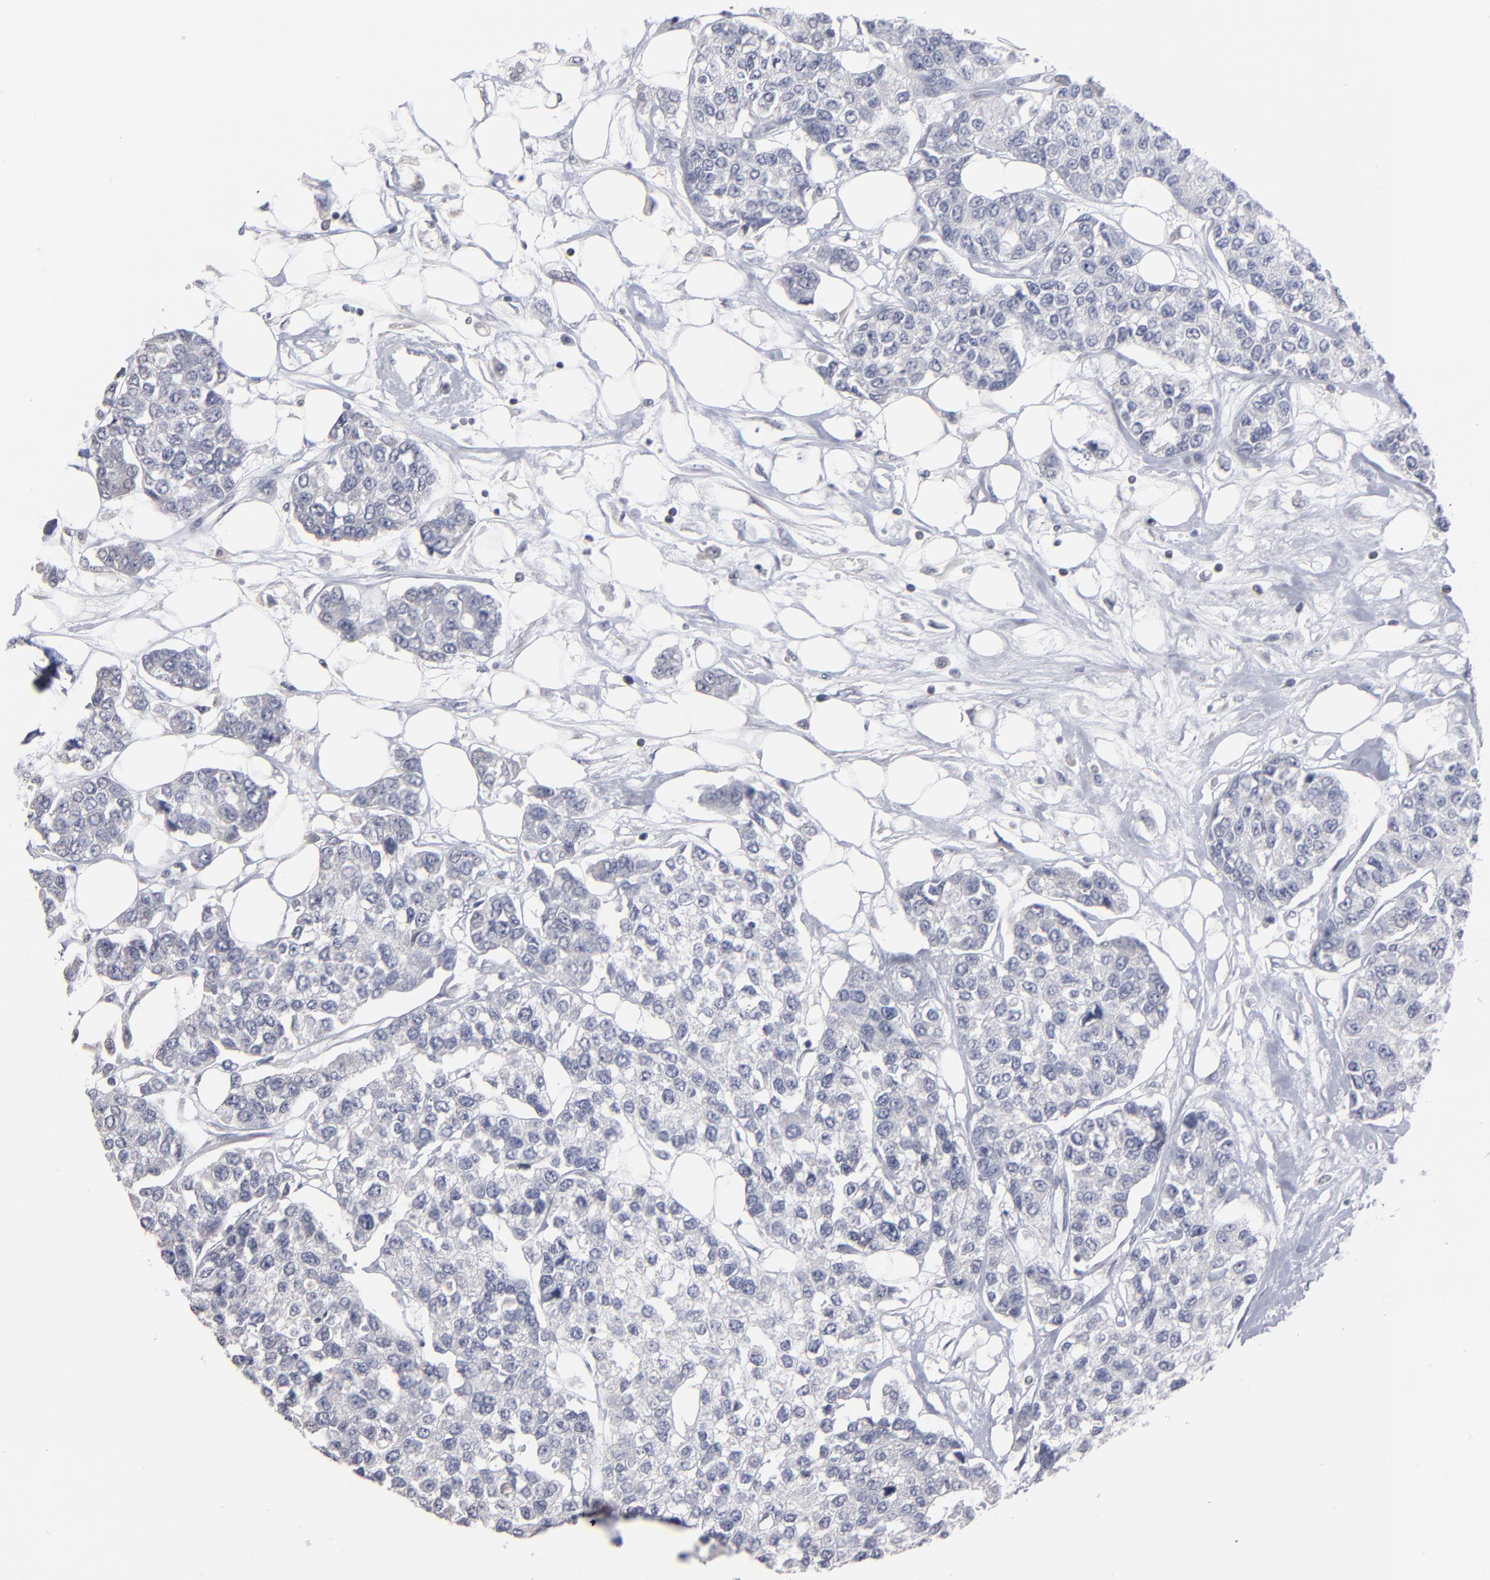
{"staining": {"intensity": "negative", "quantity": "none", "location": "none"}, "tissue": "breast cancer", "cell_type": "Tumor cells", "image_type": "cancer", "snomed": [{"axis": "morphology", "description": "Duct carcinoma"}, {"axis": "topography", "description": "Breast"}], "caption": "DAB (3,3'-diaminobenzidine) immunohistochemical staining of breast cancer shows no significant positivity in tumor cells.", "gene": "RPH3A", "patient": {"sex": "female", "age": 51}}